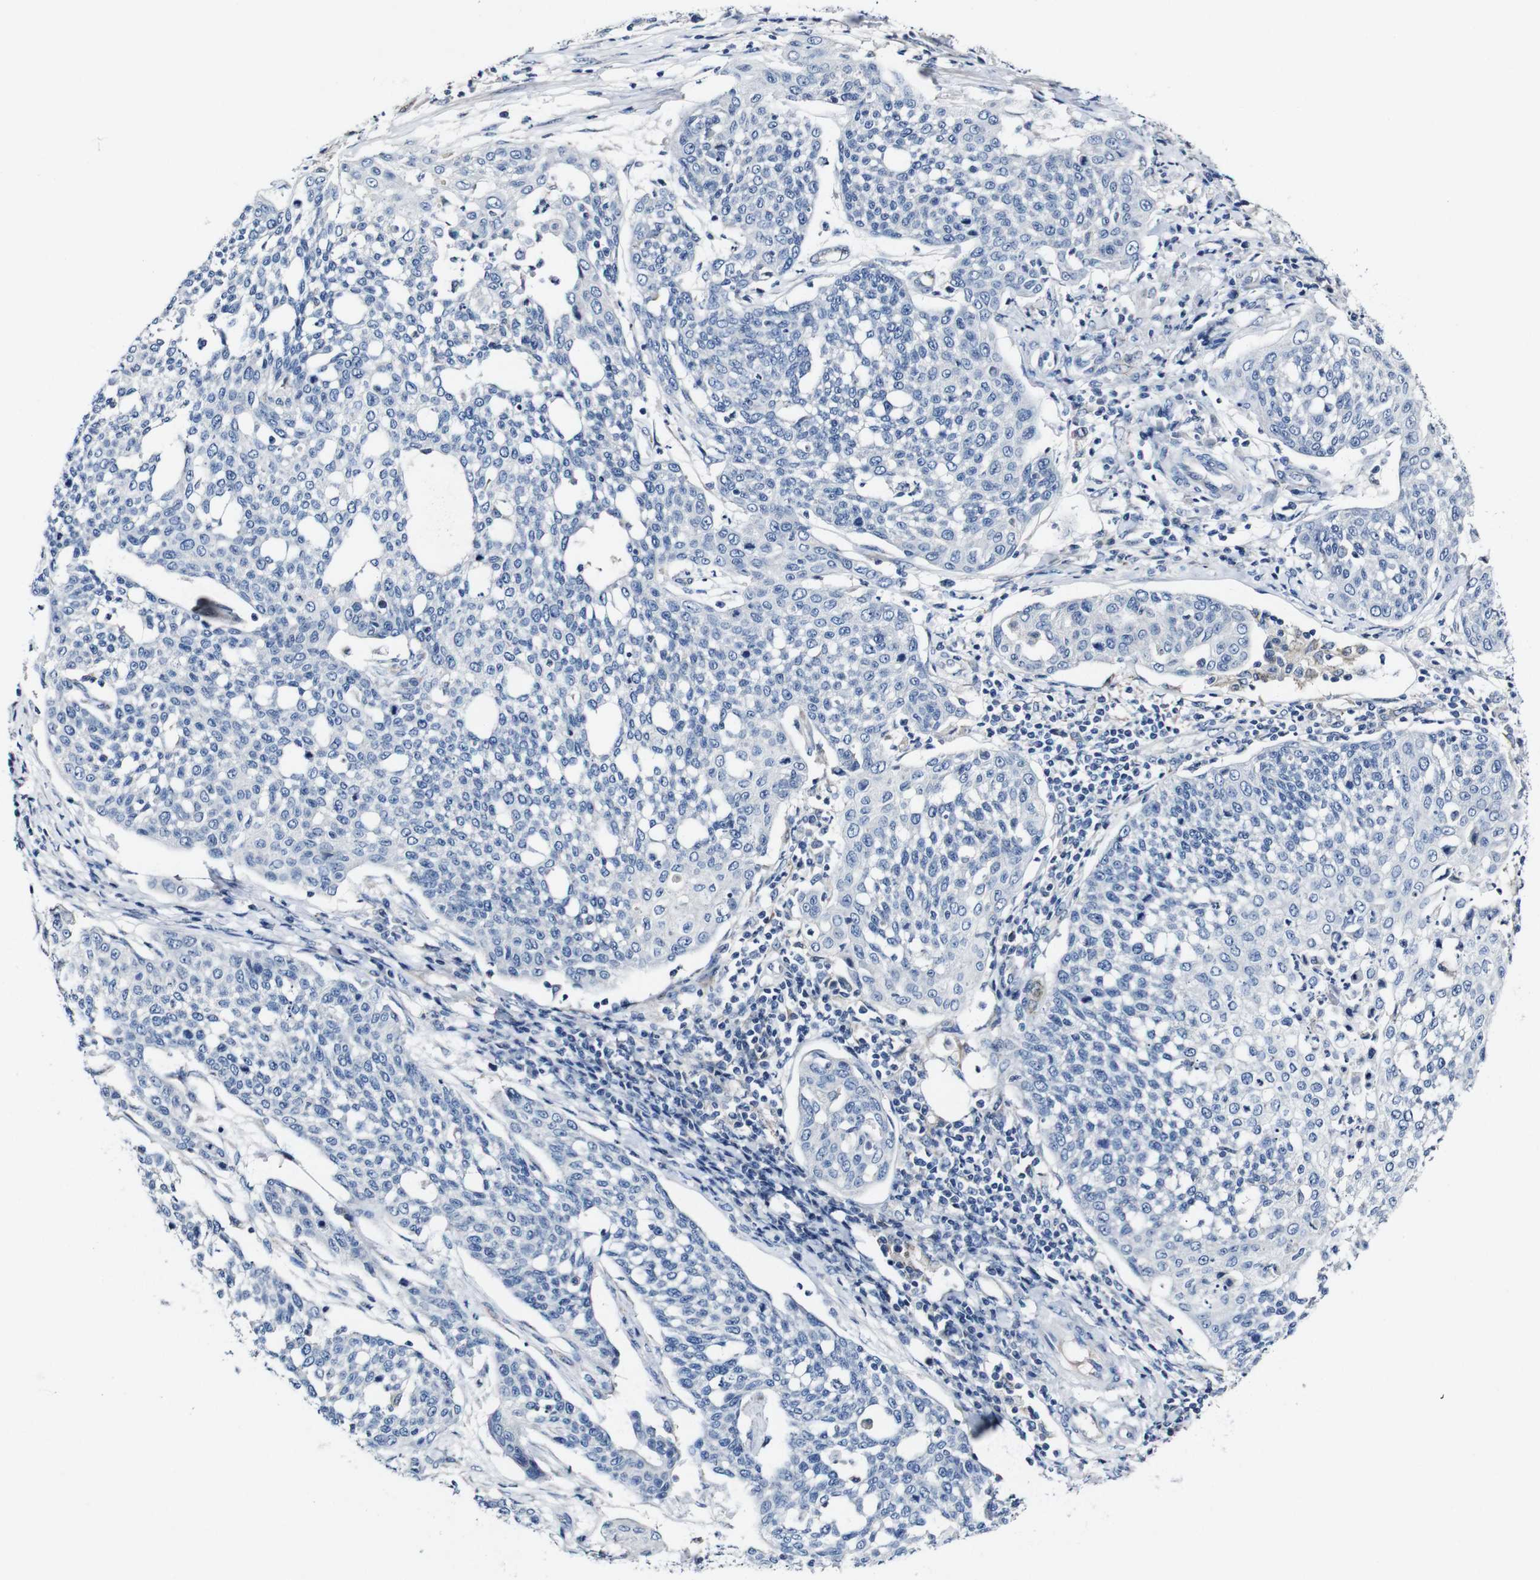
{"staining": {"intensity": "negative", "quantity": "none", "location": "none"}, "tissue": "cervical cancer", "cell_type": "Tumor cells", "image_type": "cancer", "snomed": [{"axis": "morphology", "description": "Squamous cell carcinoma, NOS"}, {"axis": "topography", "description": "Cervix"}], "caption": "Human cervical cancer stained for a protein using immunohistochemistry exhibits no staining in tumor cells.", "gene": "GRAMD1A", "patient": {"sex": "female", "age": 34}}